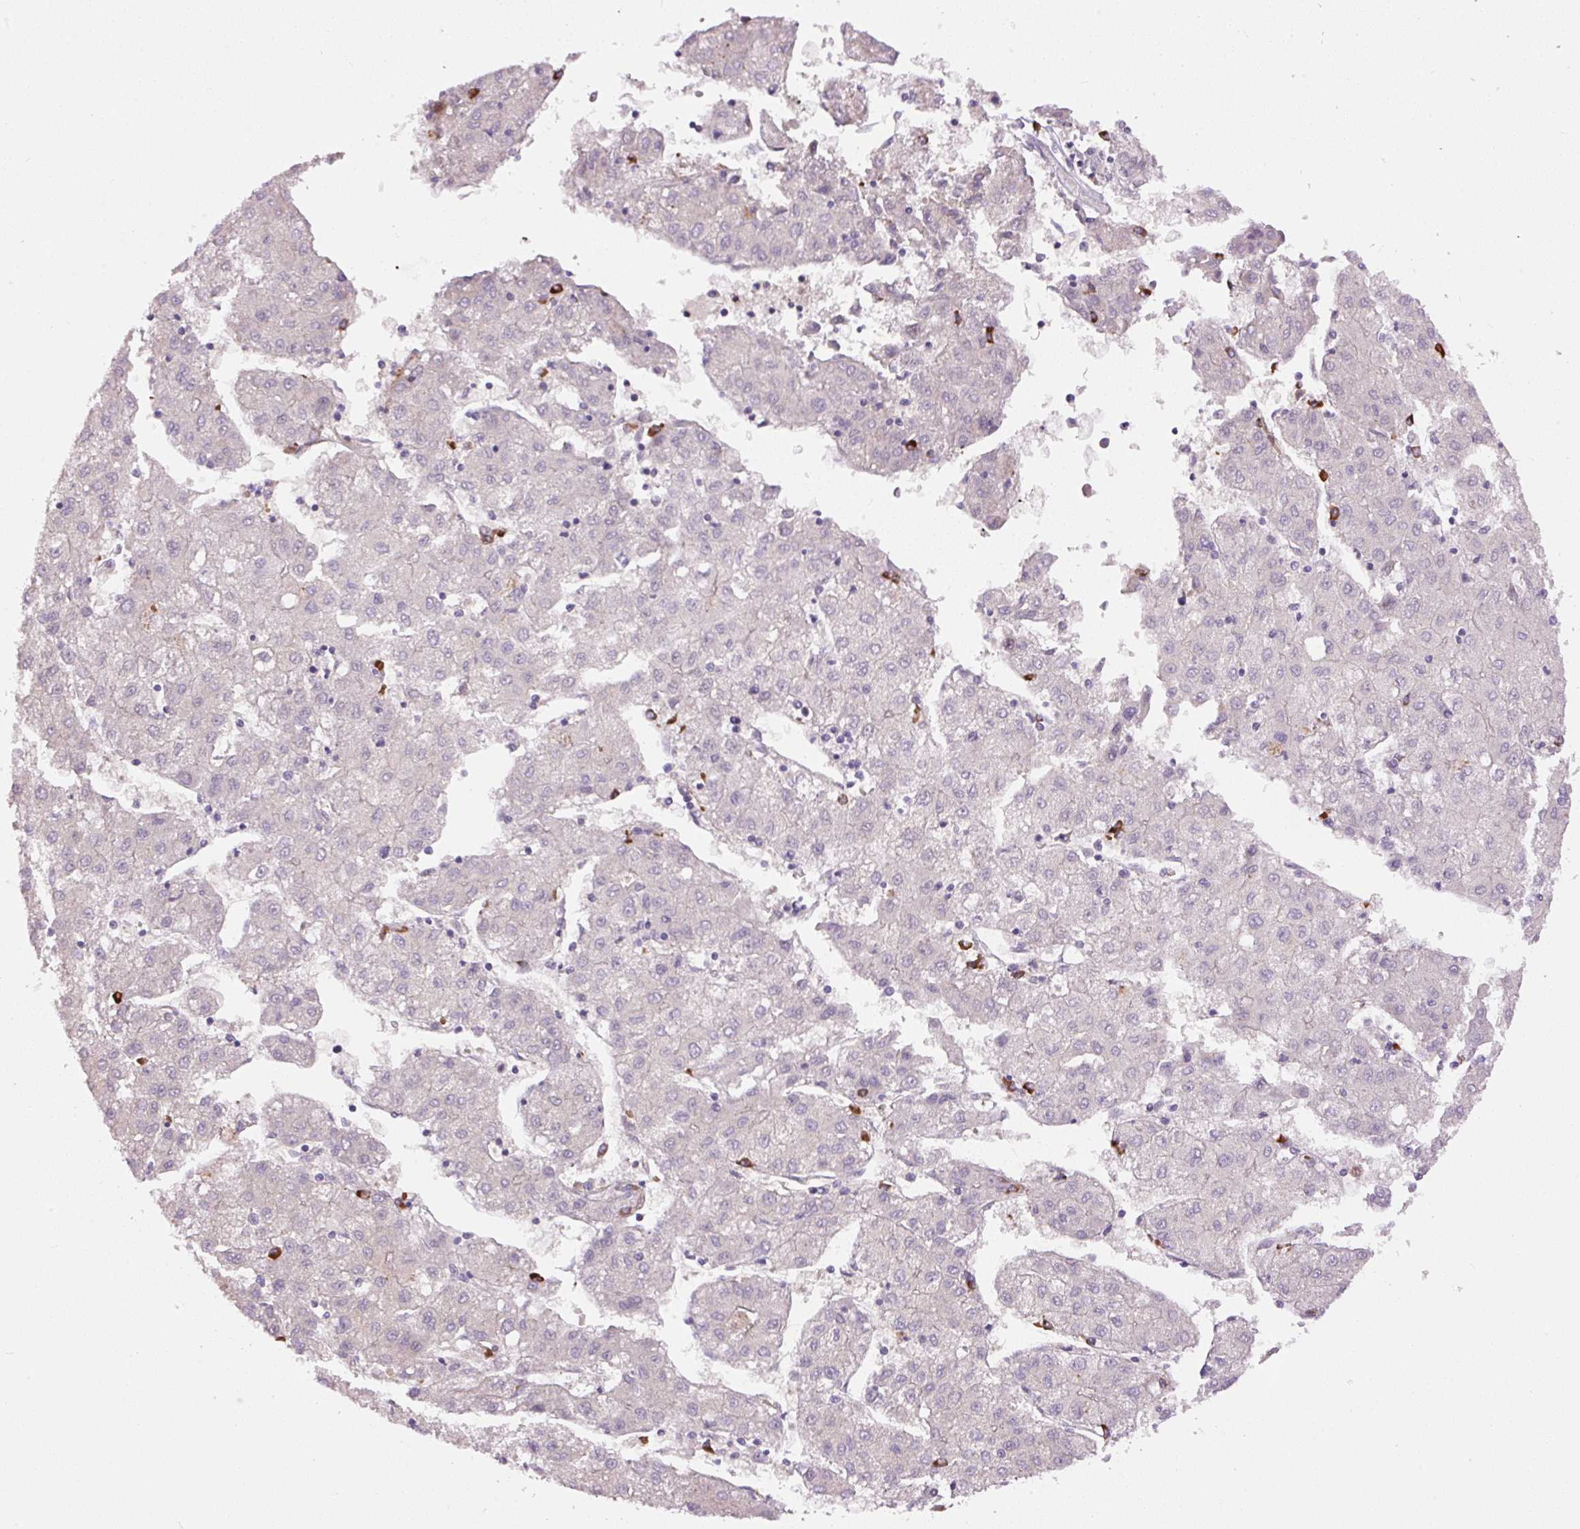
{"staining": {"intensity": "negative", "quantity": "none", "location": "none"}, "tissue": "liver cancer", "cell_type": "Tumor cells", "image_type": "cancer", "snomed": [{"axis": "morphology", "description": "Carcinoma, Hepatocellular, NOS"}, {"axis": "topography", "description": "Liver"}], "caption": "IHC histopathology image of neoplastic tissue: liver cancer (hepatocellular carcinoma) stained with DAB (3,3'-diaminobenzidine) displays no significant protein staining in tumor cells. The staining was performed using DAB (3,3'-diaminobenzidine) to visualize the protein expression in brown, while the nuclei were stained in blue with hematoxylin (Magnification: 20x).", "gene": "PPME1", "patient": {"sex": "male", "age": 72}}